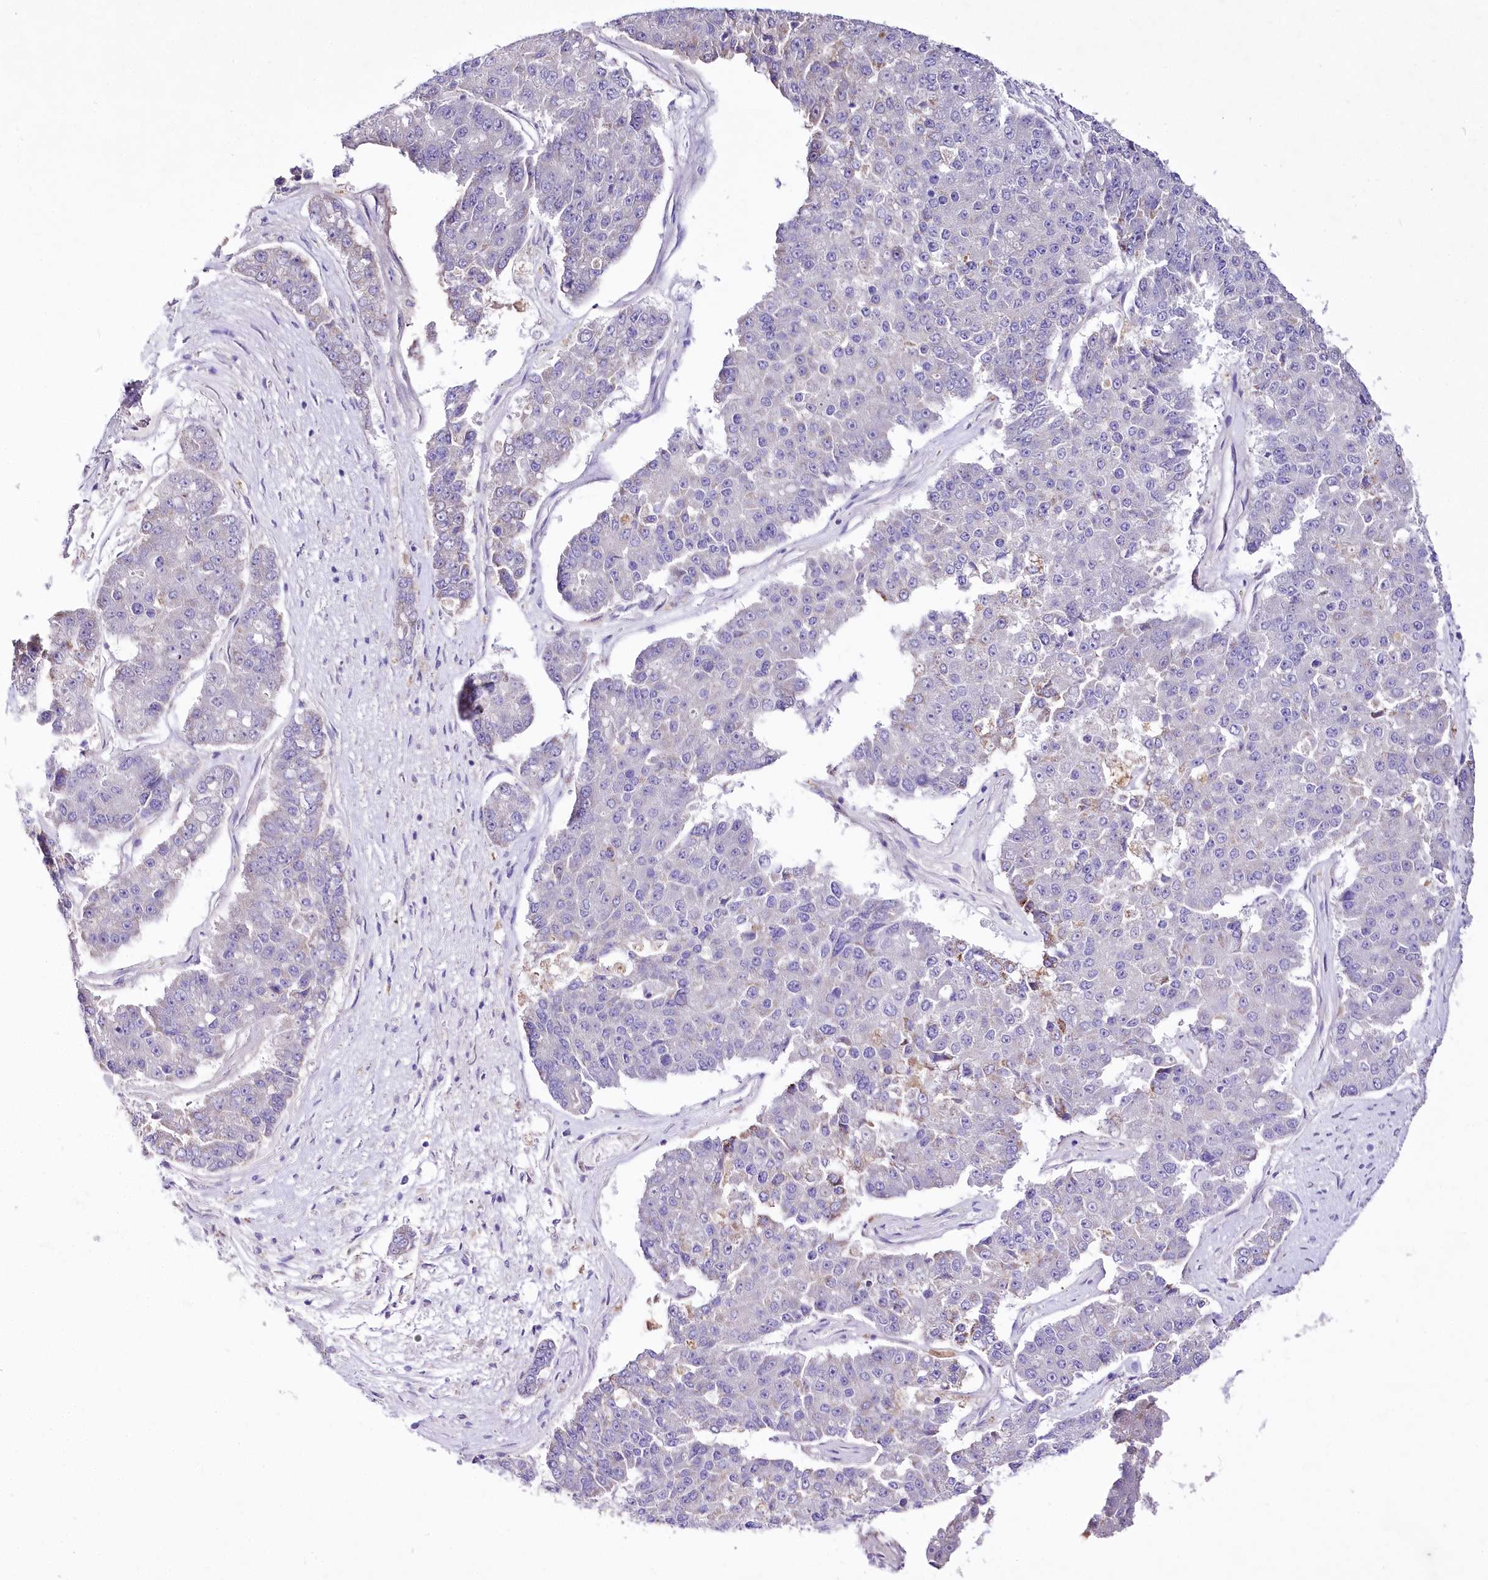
{"staining": {"intensity": "negative", "quantity": "none", "location": "none"}, "tissue": "pancreatic cancer", "cell_type": "Tumor cells", "image_type": "cancer", "snomed": [{"axis": "morphology", "description": "Adenocarcinoma, NOS"}, {"axis": "topography", "description": "Pancreas"}], "caption": "Tumor cells are negative for protein expression in human adenocarcinoma (pancreatic).", "gene": "LRRC14B", "patient": {"sex": "male", "age": 50}}